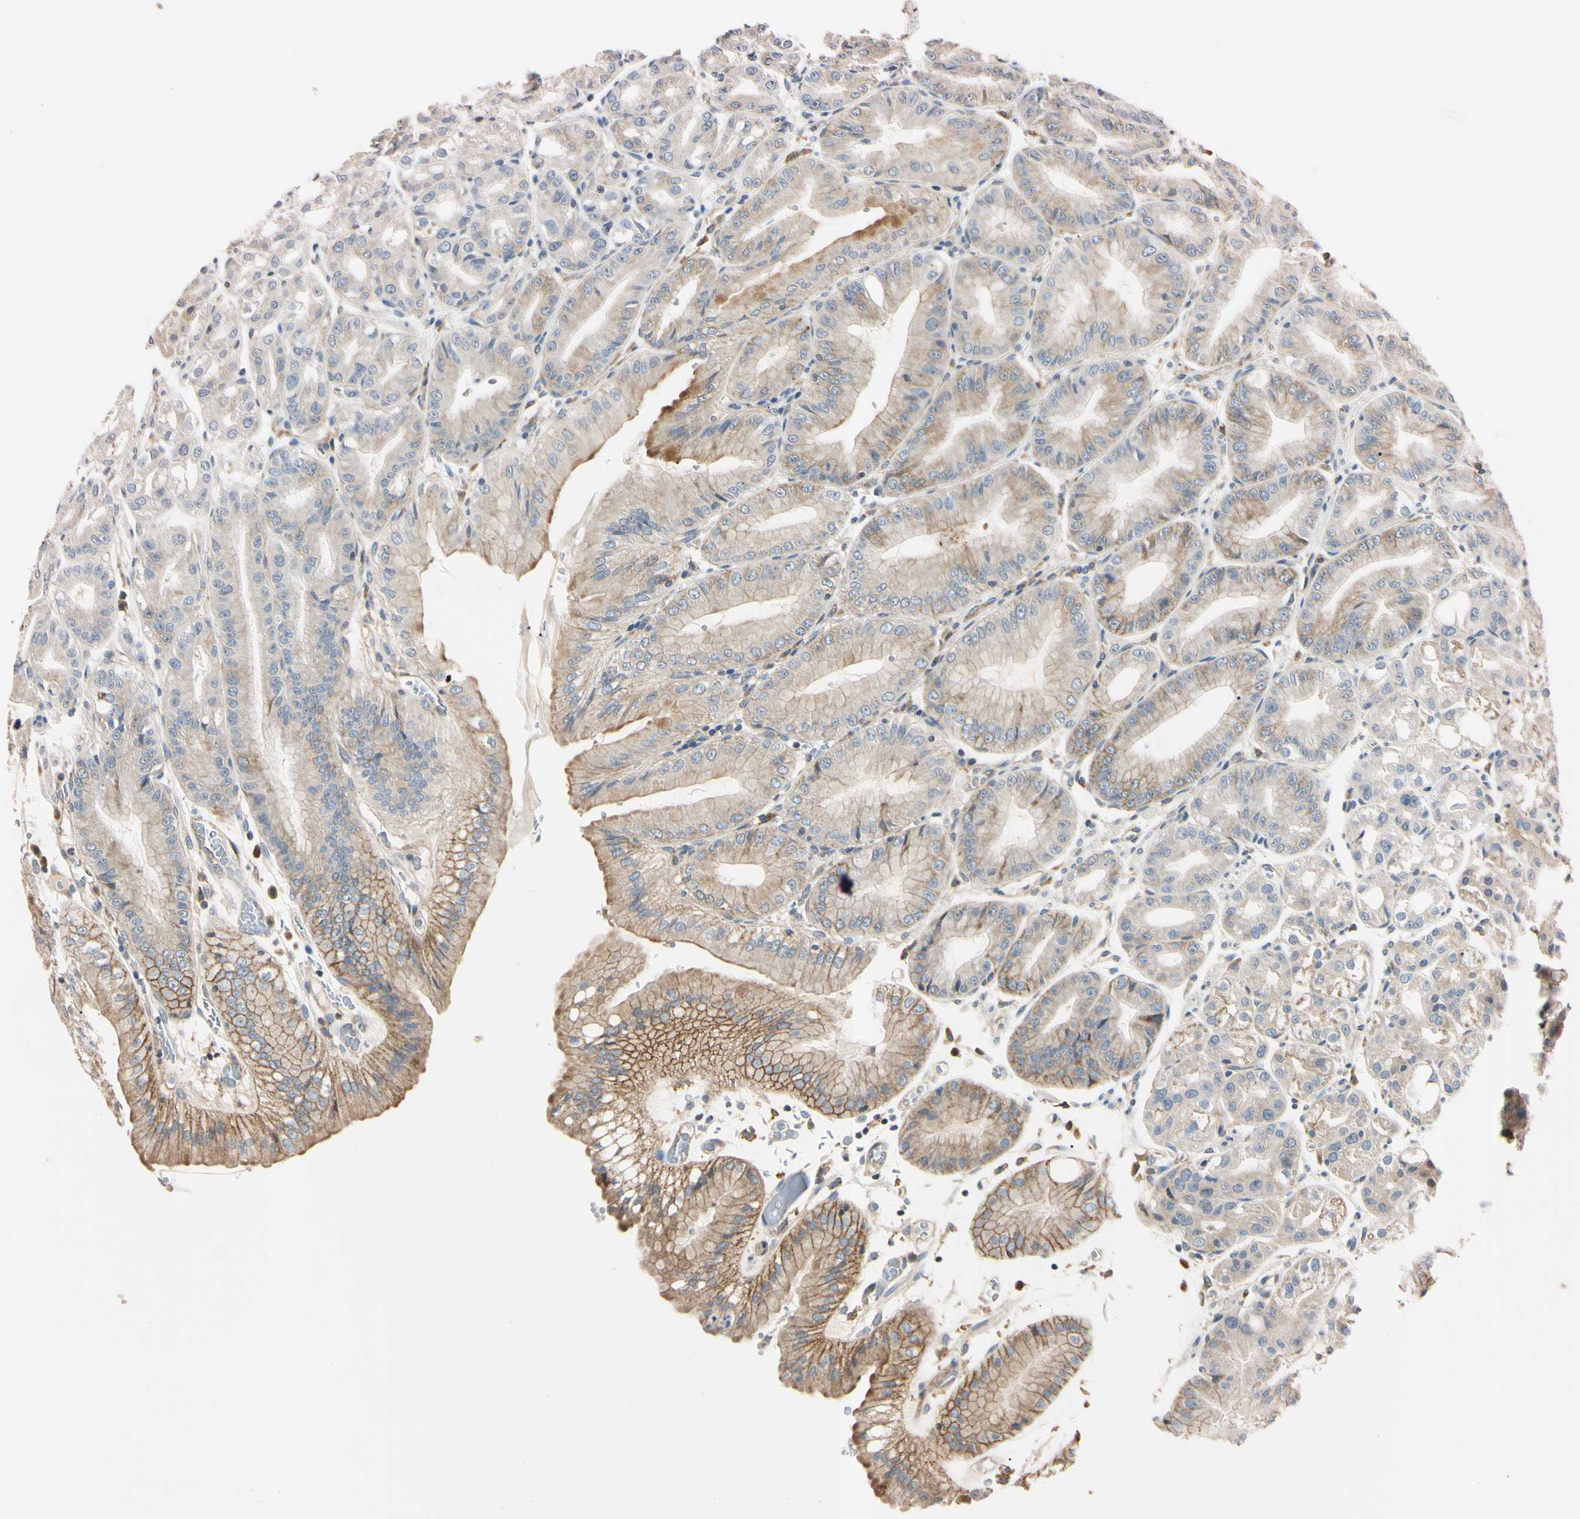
{"staining": {"intensity": "moderate", "quantity": "25%-75%", "location": "cytoplasmic/membranous"}, "tissue": "stomach", "cell_type": "Glandular cells", "image_type": "normal", "snomed": [{"axis": "morphology", "description": "Normal tissue, NOS"}, {"axis": "topography", "description": "Stomach, lower"}], "caption": "A high-resolution image shows immunohistochemistry (IHC) staining of normal stomach, which displays moderate cytoplasmic/membranous expression in approximately 25%-75% of glandular cells.", "gene": "EPN1", "patient": {"sex": "male", "age": 71}}